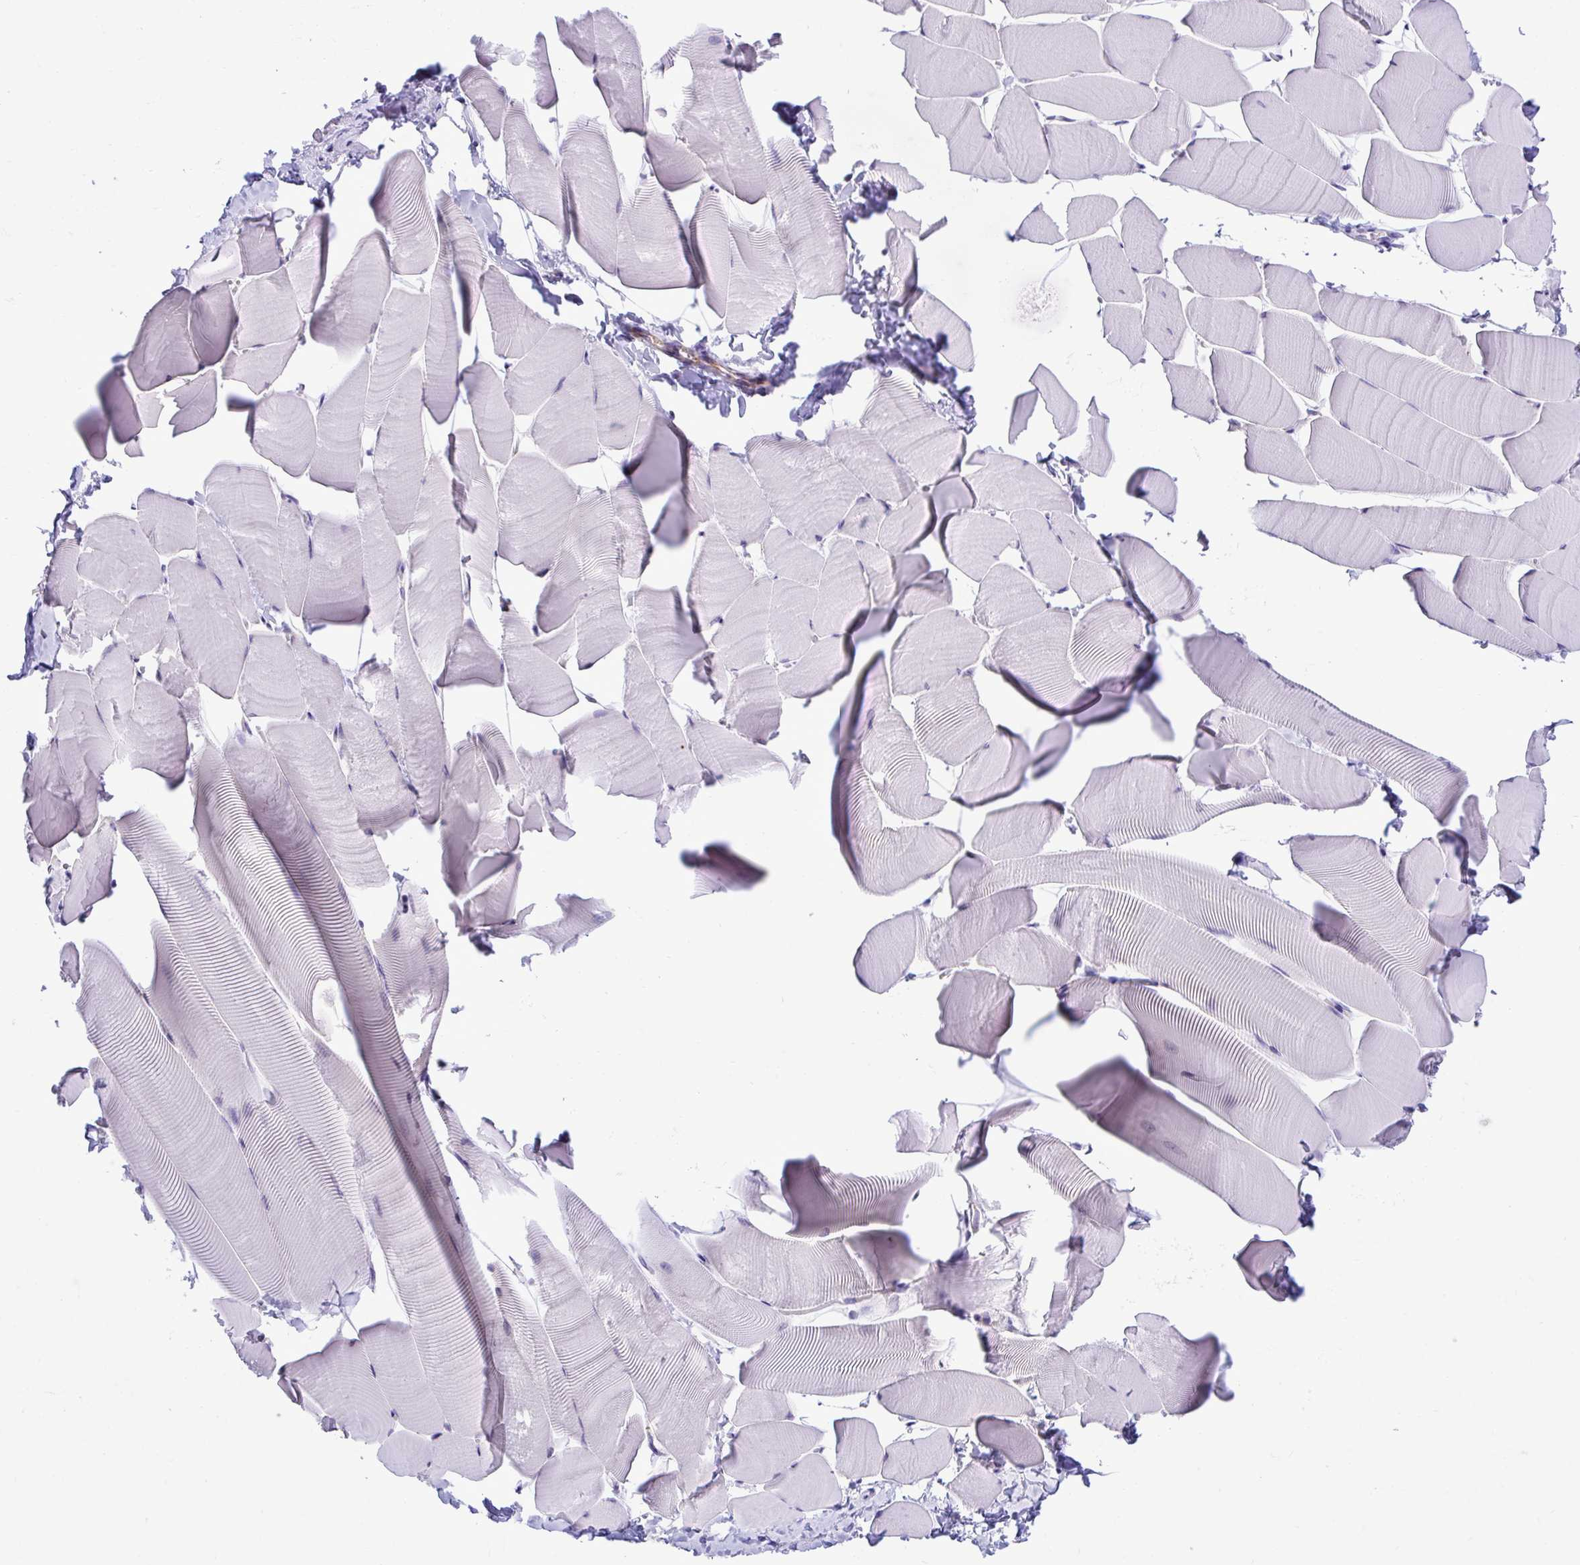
{"staining": {"intensity": "negative", "quantity": "none", "location": "none"}, "tissue": "skeletal muscle", "cell_type": "Myocytes", "image_type": "normal", "snomed": [{"axis": "morphology", "description": "Normal tissue, NOS"}, {"axis": "topography", "description": "Skeletal muscle"}], "caption": "Human skeletal muscle stained for a protein using IHC demonstrates no staining in myocytes.", "gene": "RPL7", "patient": {"sex": "male", "age": 25}}